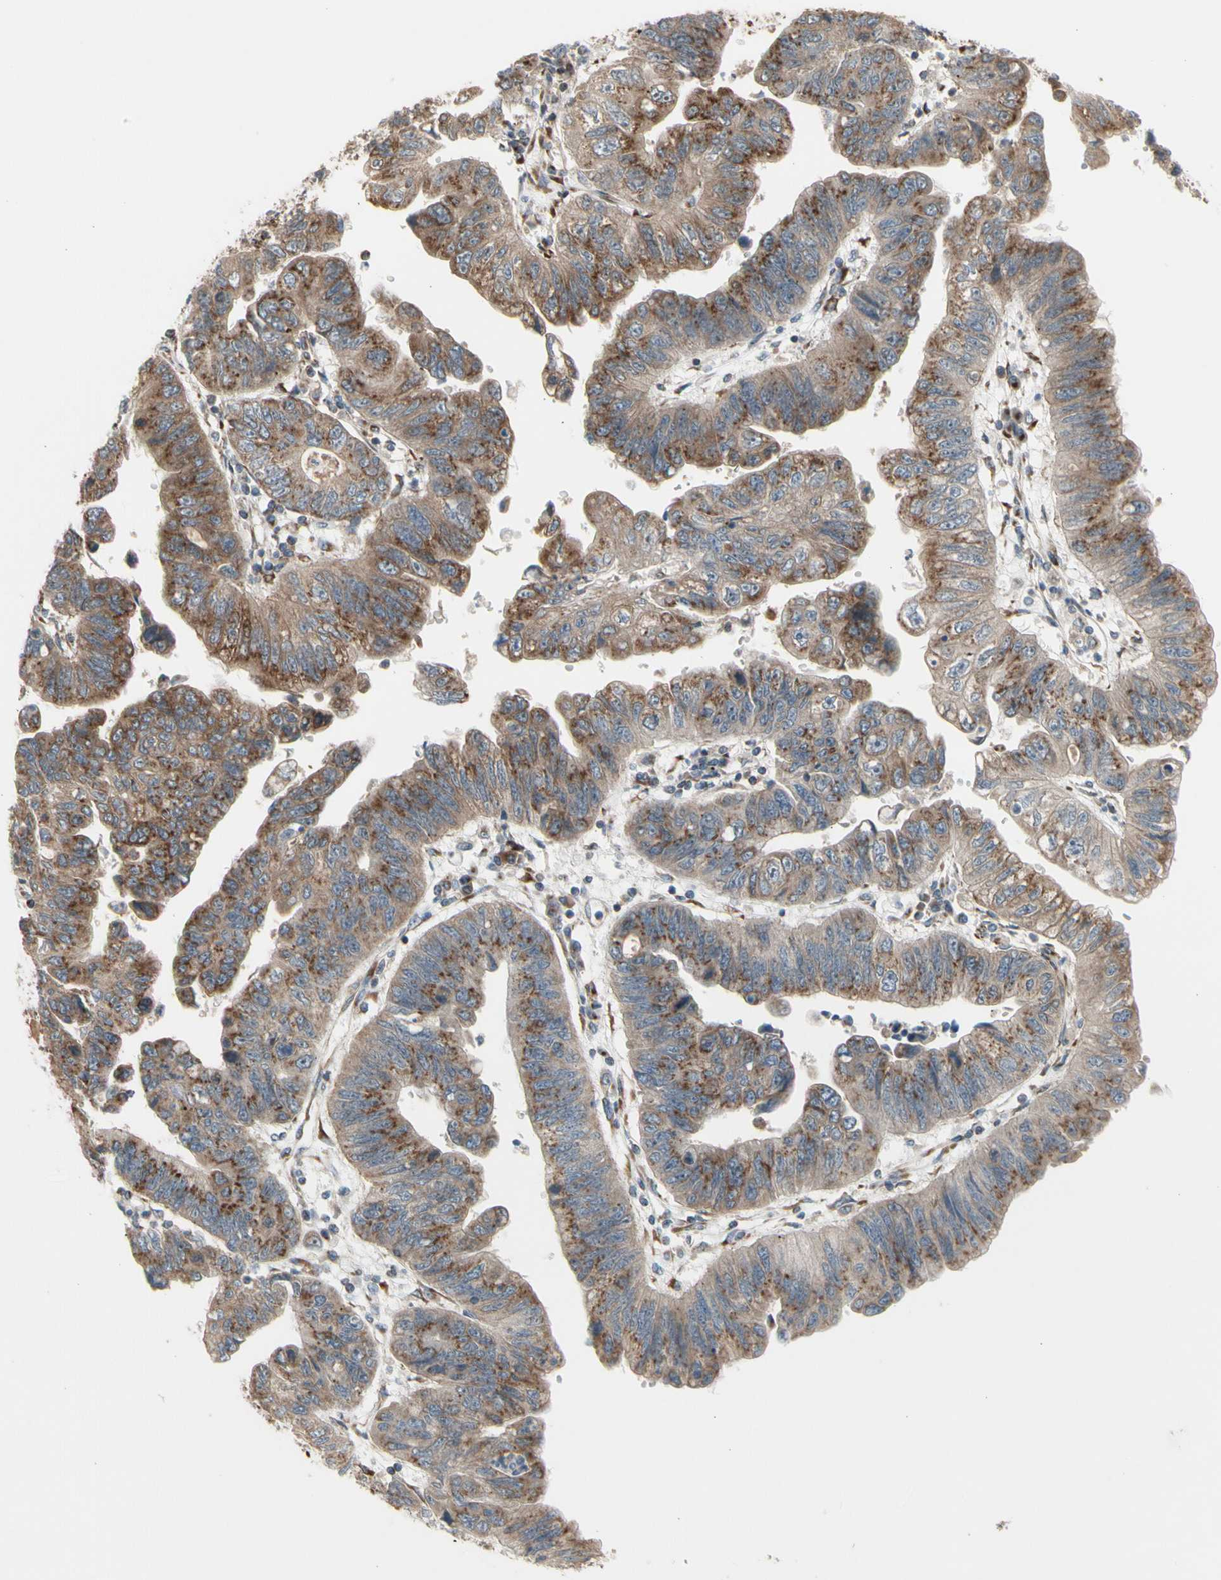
{"staining": {"intensity": "strong", "quantity": ">75%", "location": "cytoplasmic/membranous"}, "tissue": "stomach cancer", "cell_type": "Tumor cells", "image_type": "cancer", "snomed": [{"axis": "morphology", "description": "Adenocarcinoma, NOS"}, {"axis": "topography", "description": "Stomach"}], "caption": "About >75% of tumor cells in stomach cancer (adenocarcinoma) reveal strong cytoplasmic/membranous protein positivity as visualized by brown immunohistochemical staining.", "gene": "SLC39A9", "patient": {"sex": "male", "age": 59}}